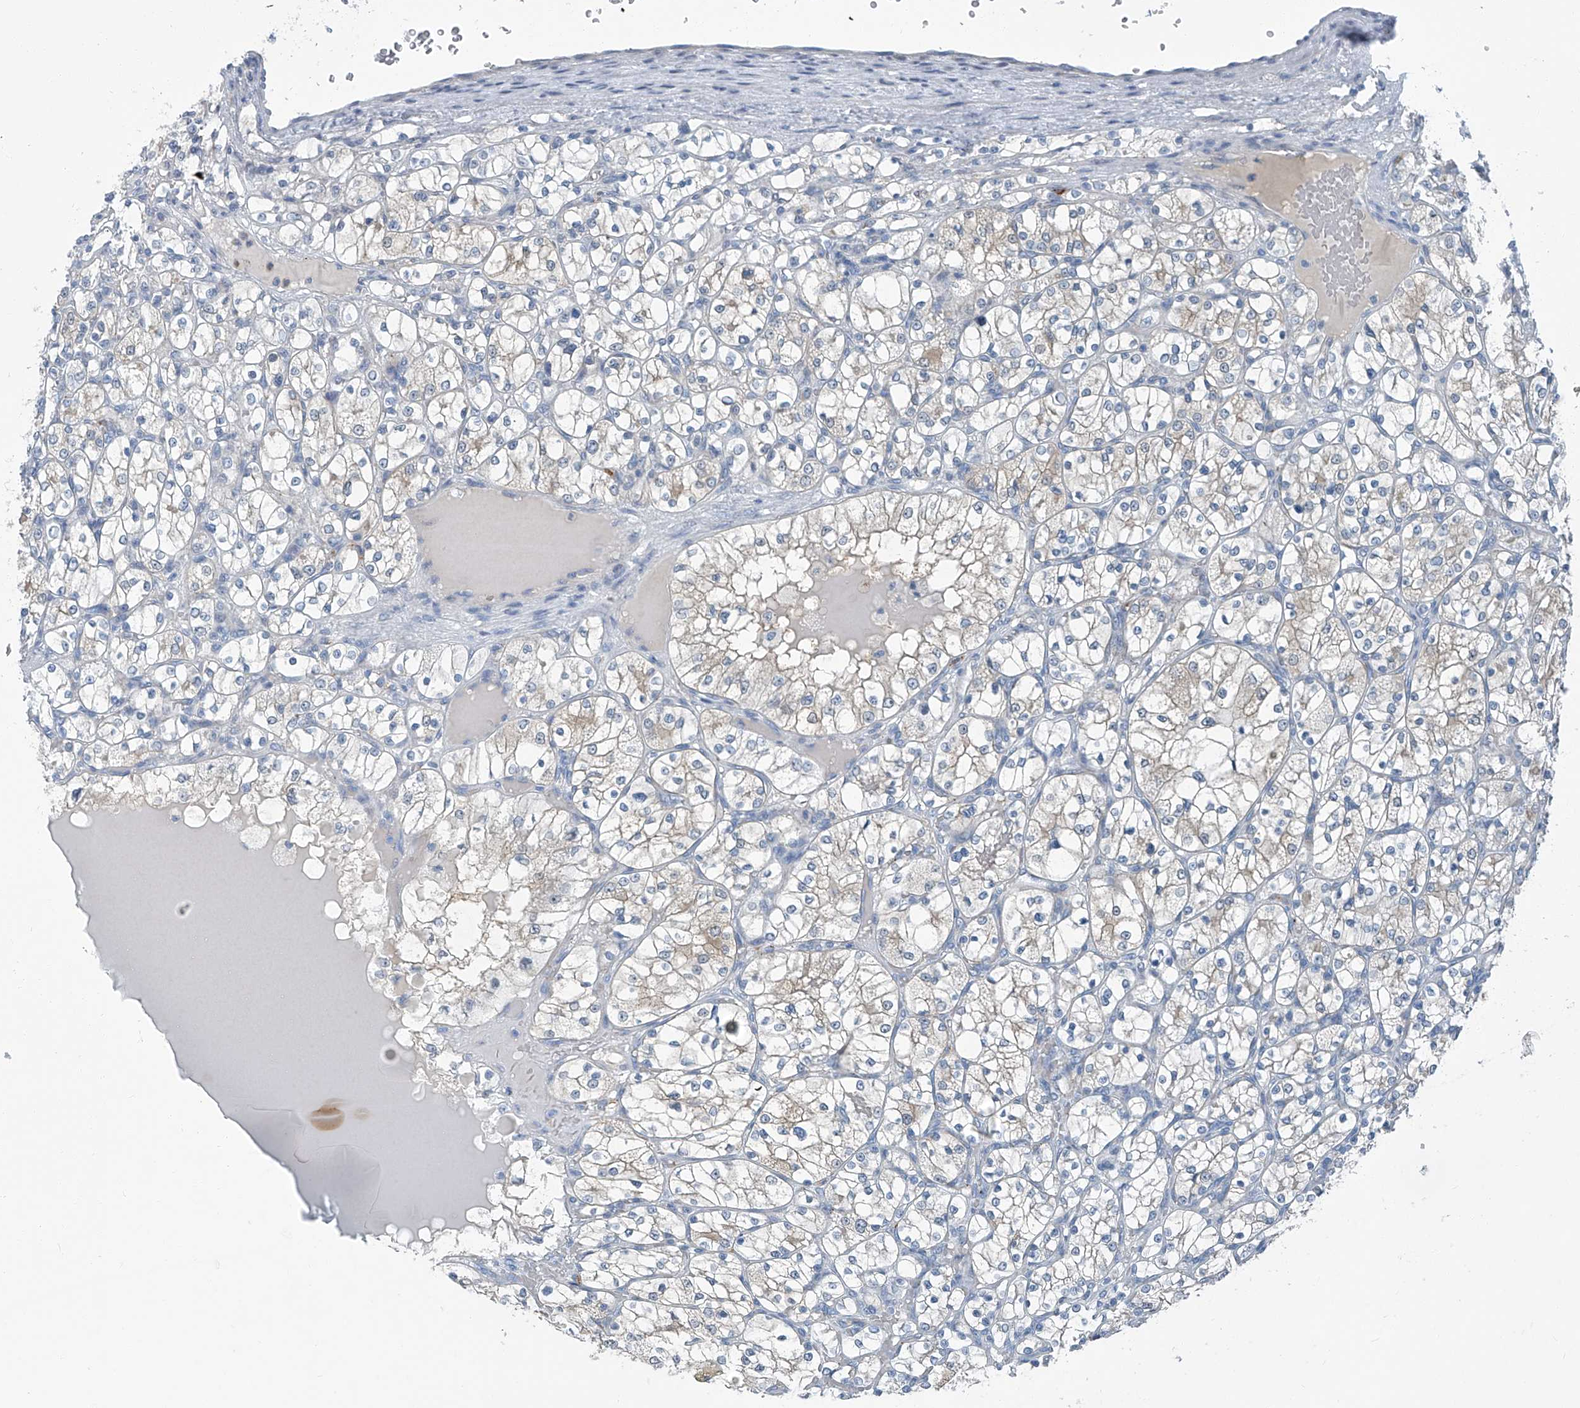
{"staining": {"intensity": "weak", "quantity": "25%-75%", "location": "cytoplasmic/membranous"}, "tissue": "renal cancer", "cell_type": "Tumor cells", "image_type": "cancer", "snomed": [{"axis": "morphology", "description": "Adenocarcinoma, NOS"}, {"axis": "topography", "description": "Kidney"}], "caption": "Immunohistochemistry (IHC) (DAB (3,3'-diaminobenzidine)) staining of human adenocarcinoma (renal) exhibits weak cytoplasmic/membranous protein expression in about 25%-75% of tumor cells. (DAB IHC, brown staining for protein, blue staining for nuclei).", "gene": "AKNAD1", "patient": {"sex": "female", "age": 69}}